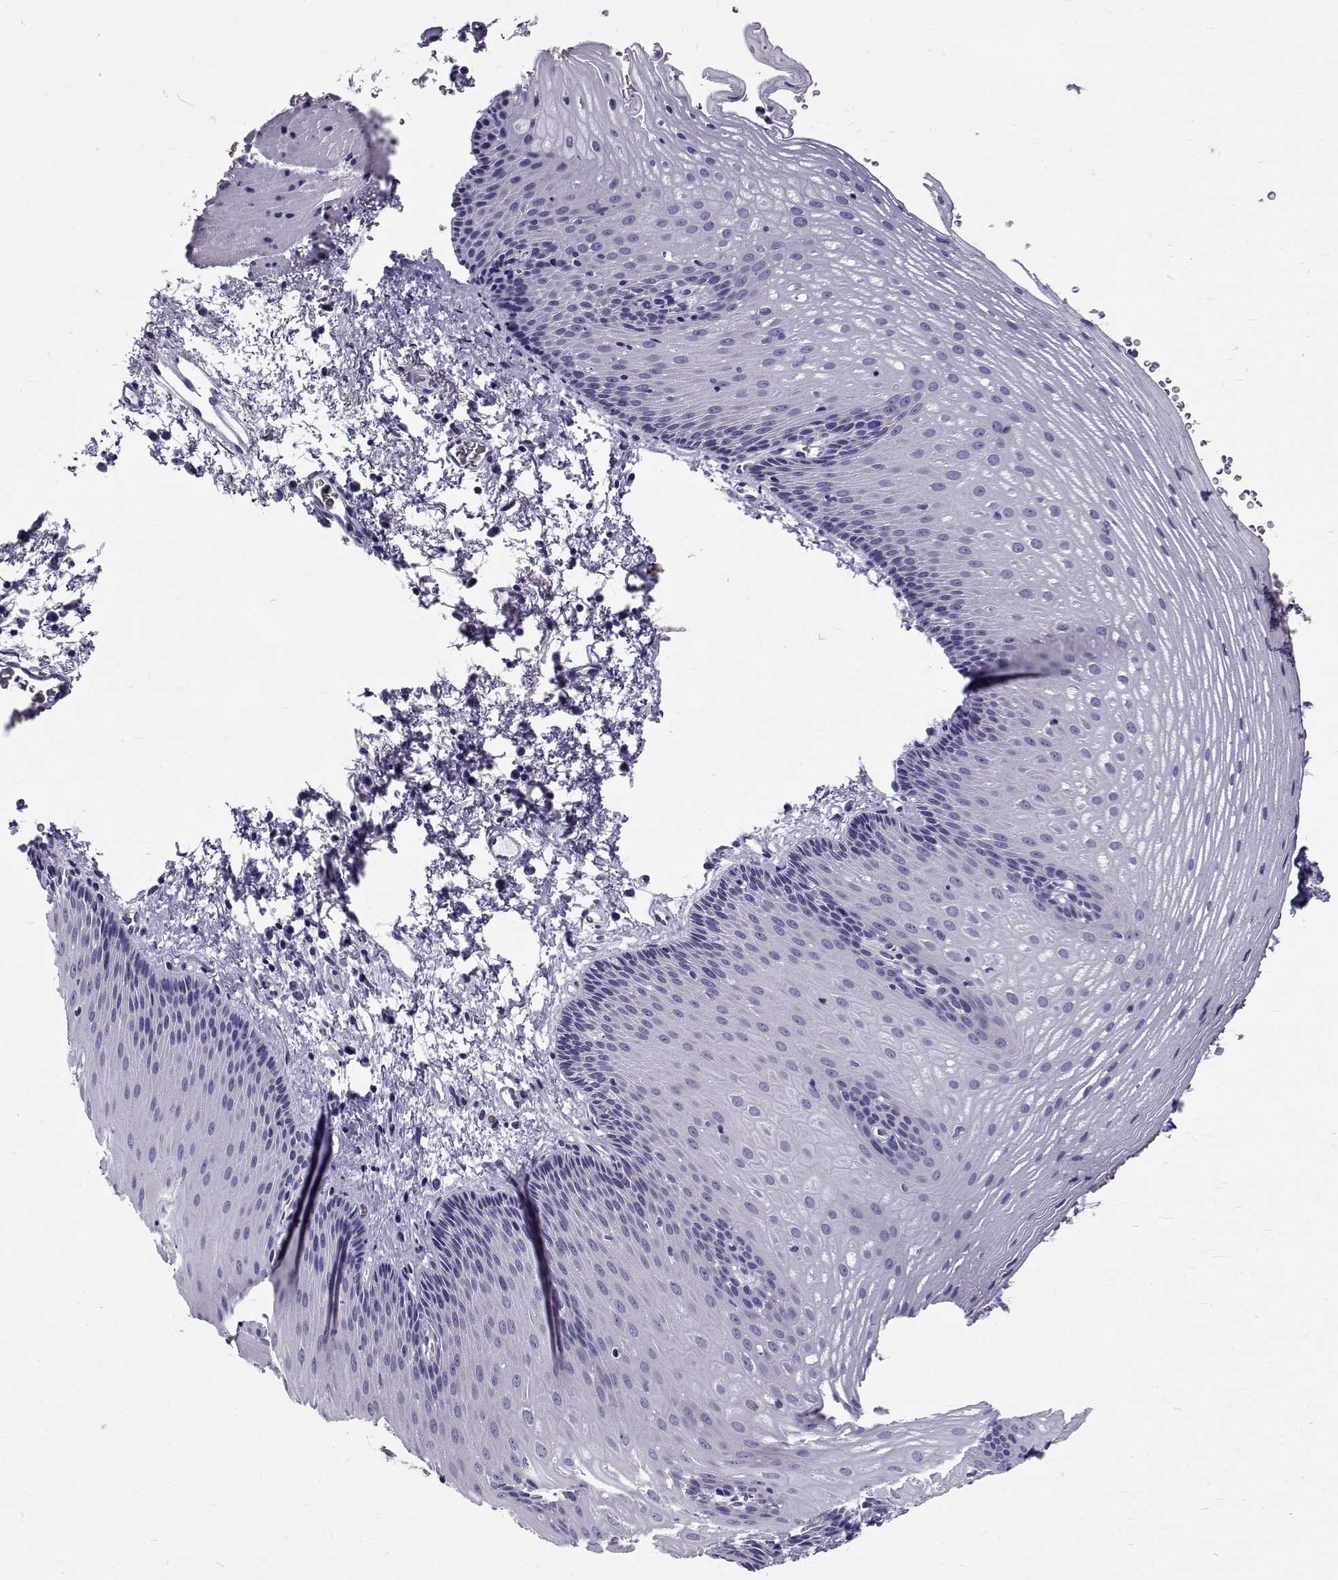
{"staining": {"intensity": "negative", "quantity": "none", "location": "none"}, "tissue": "esophagus", "cell_type": "Squamous epithelial cells", "image_type": "normal", "snomed": [{"axis": "morphology", "description": "Normal tissue, NOS"}, {"axis": "topography", "description": "Esophagus"}], "caption": "DAB (3,3'-diaminobenzidine) immunohistochemical staining of benign esophagus demonstrates no significant positivity in squamous epithelial cells. Nuclei are stained in blue.", "gene": "IGSF1", "patient": {"sex": "male", "age": 76}}